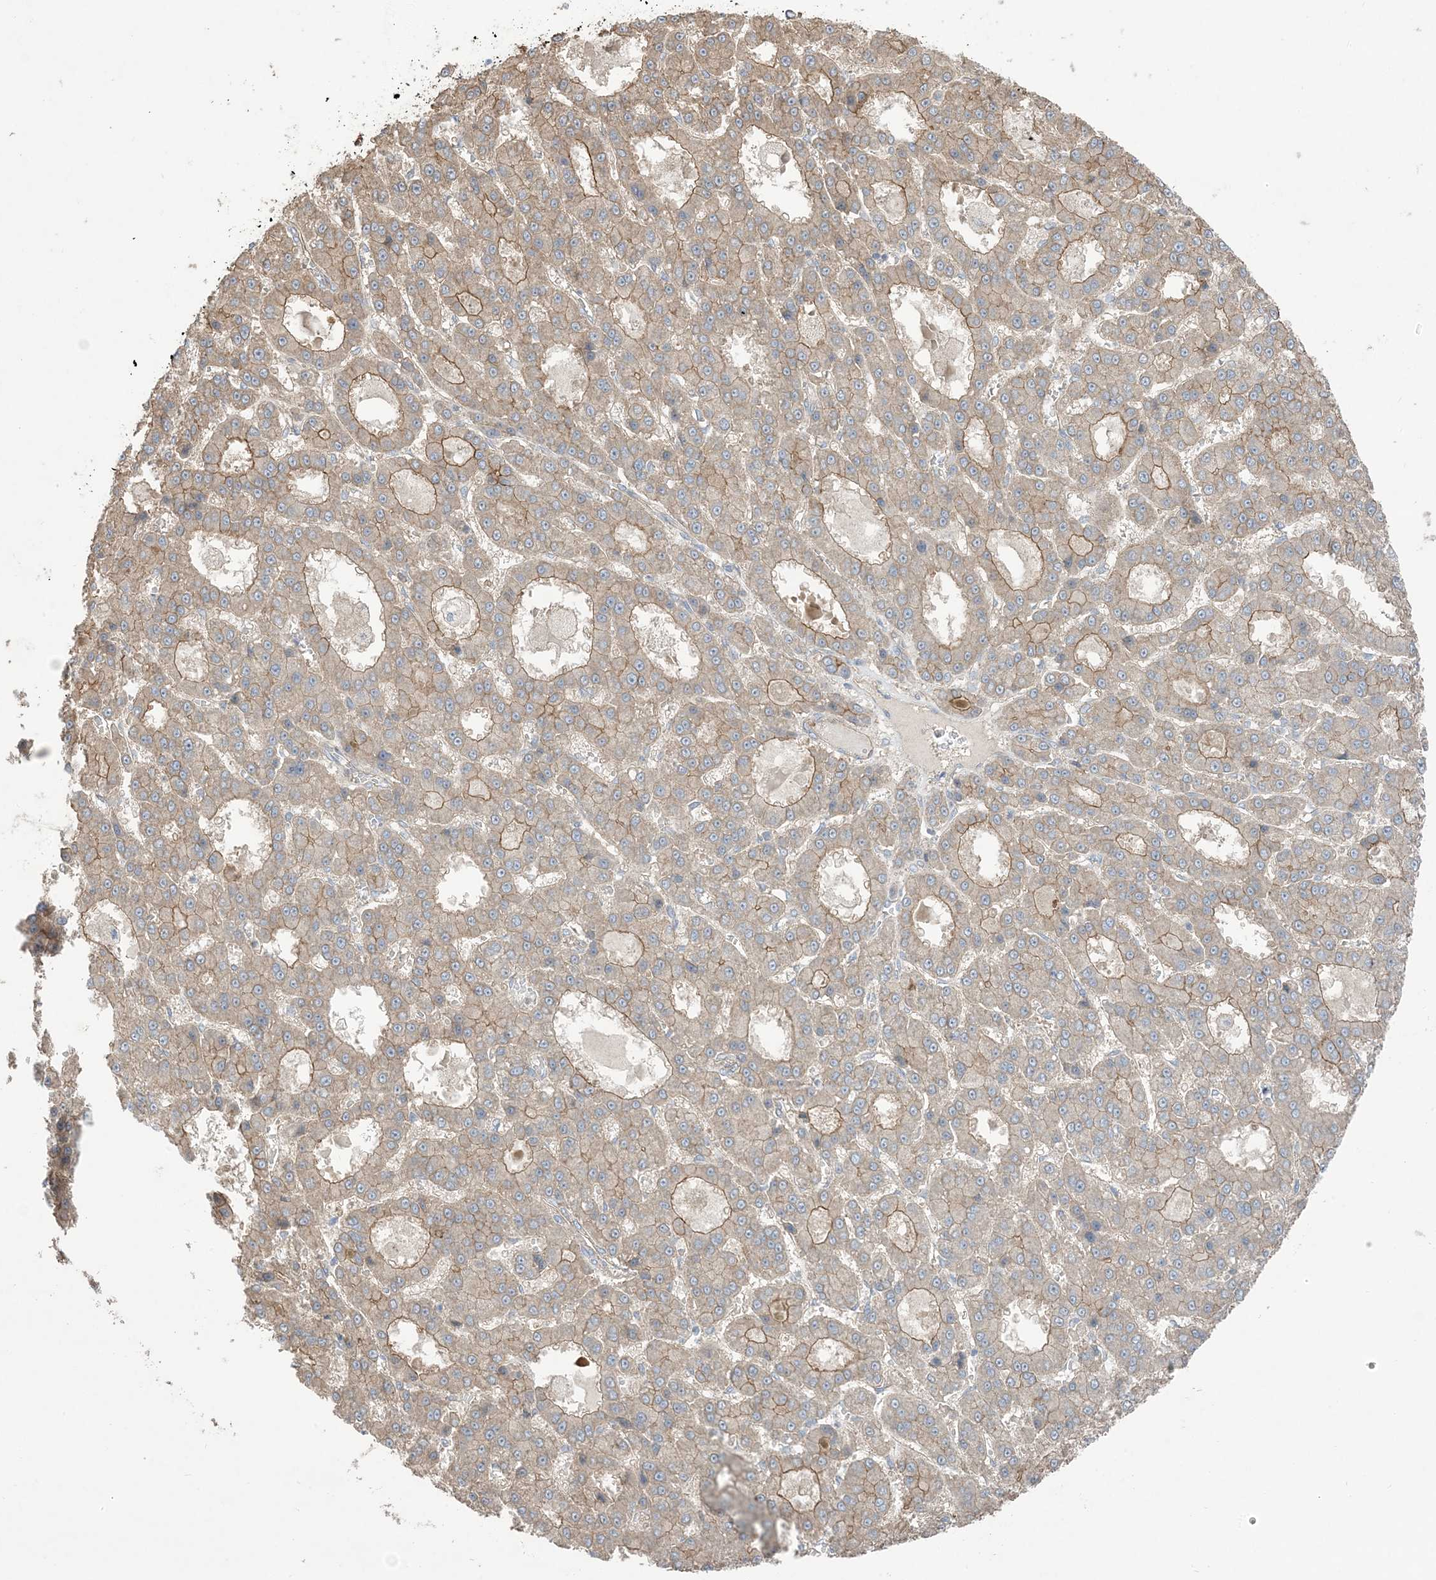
{"staining": {"intensity": "moderate", "quantity": "25%-75%", "location": "cytoplasmic/membranous"}, "tissue": "liver cancer", "cell_type": "Tumor cells", "image_type": "cancer", "snomed": [{"axis": "morphology", "description": "Carcinoma, Hepatocellular, NOS"}, {"axis": "topography", "description": "Liver"}], "caption": "A high-resolution image shows IHC staining of liver cancer, which demonstrates moderate cytoplasmic/membranous staining in approximately 25%-75% of tumor cells.", "gene": "CCNY", "patient": {"sex": "male", "age": 70}}